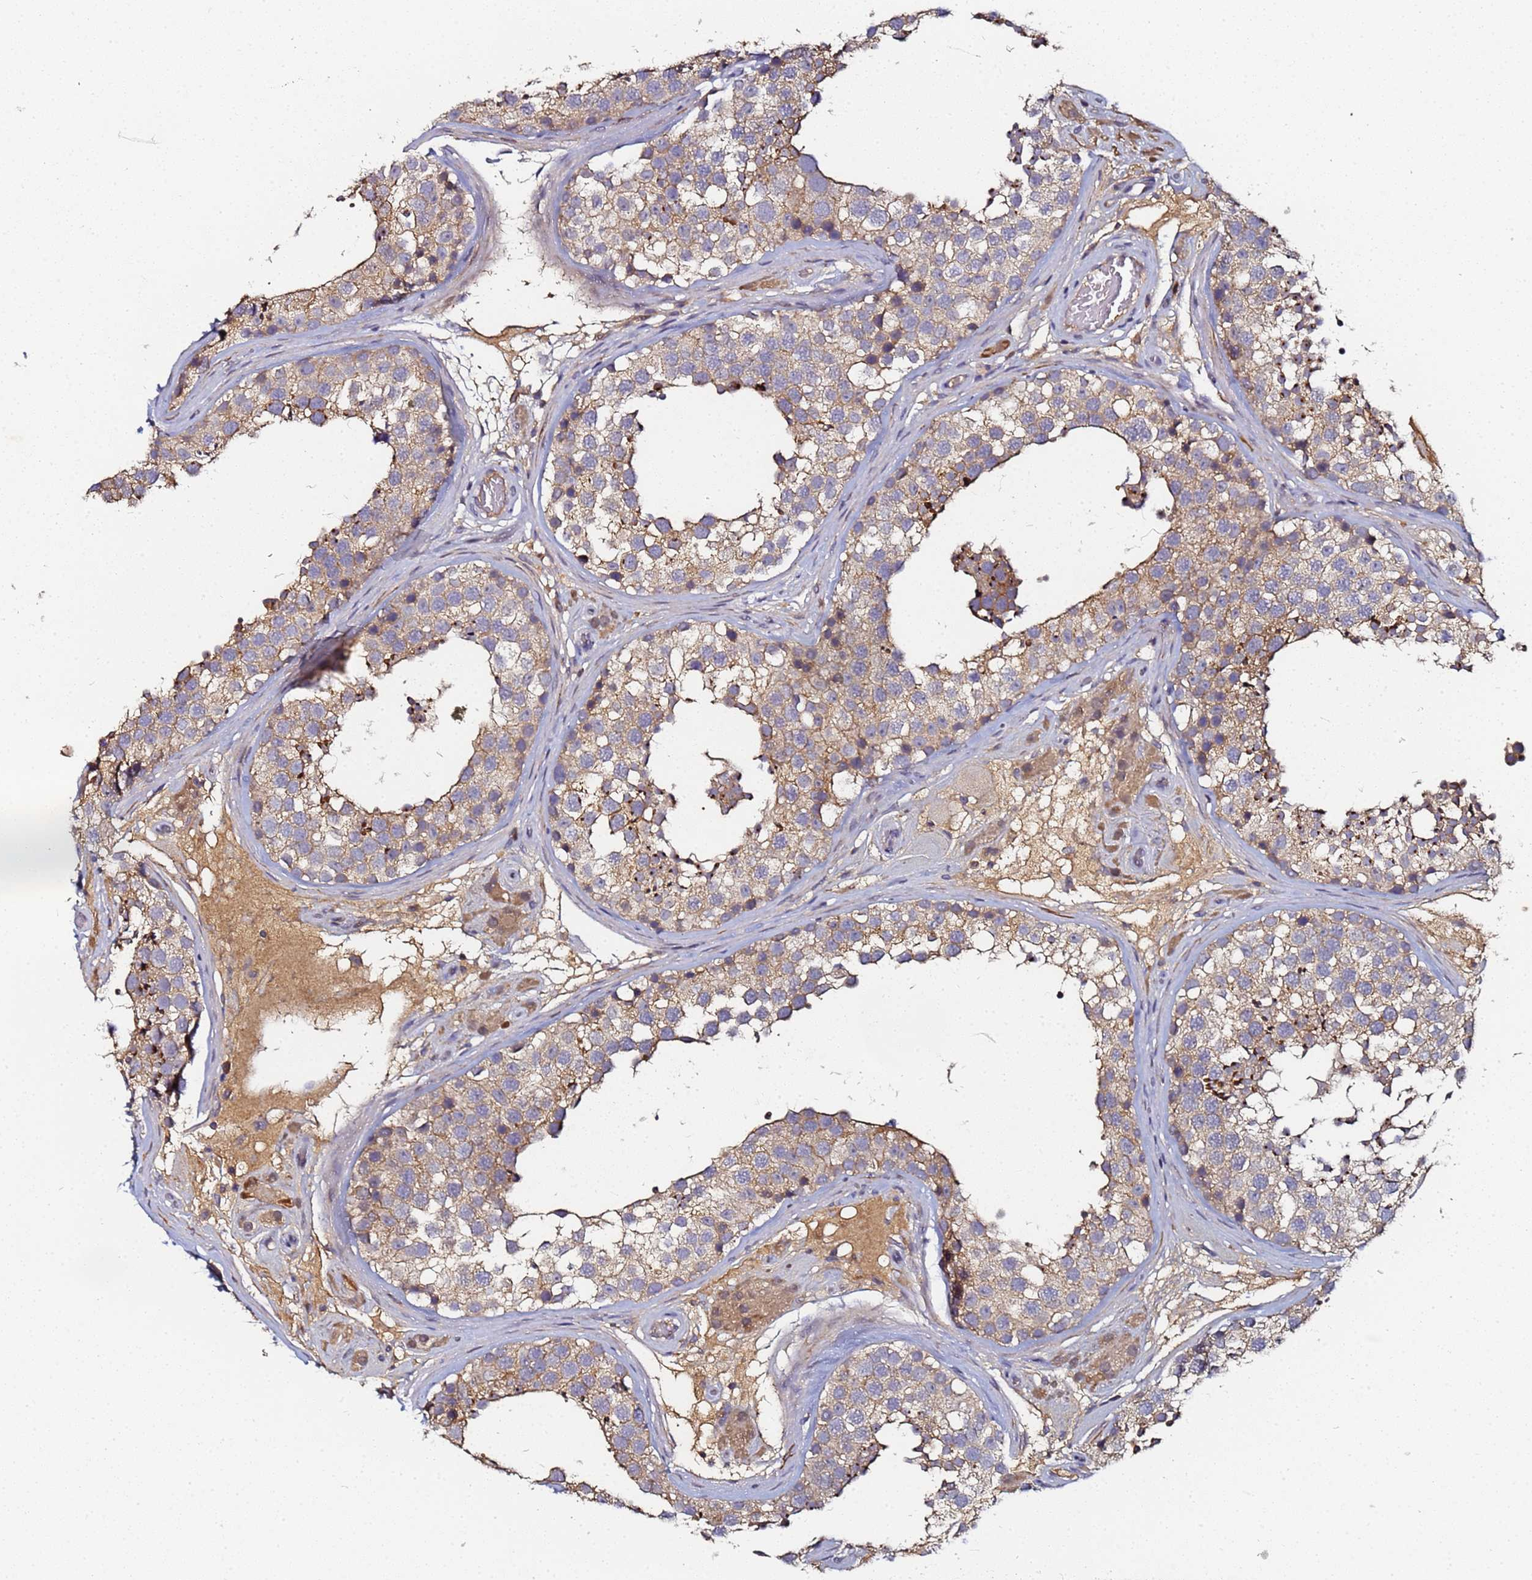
{"staining": {"intensity": "moderate", "quantity": ">75%", "location": "cytoplasmic/membranous"}, "tissue": "testis", "cell_type": "Cells in seminiferous ducts", "image_type": "normal", "snomed": [{"axis": "morphology", "description": "Normal tissue, NOS"}, {"axis": "topography", "description": "Testis"}], "caption": "IHC staining of normal testis, which reveals medium levels of moderate cytoplasmic/membranous staining in approximately >75% of cells in seminiferous ducts indicating moderate cytoplasmic/membranous protein expression. The staining was performed using DAB (3,3'-diaminobenzidine) (brown) for protein detection and nuclei were counterstained in hematoxylin (blue).", "gene": "LRRC69", "patient": {"sex": "male", "age": 26}}